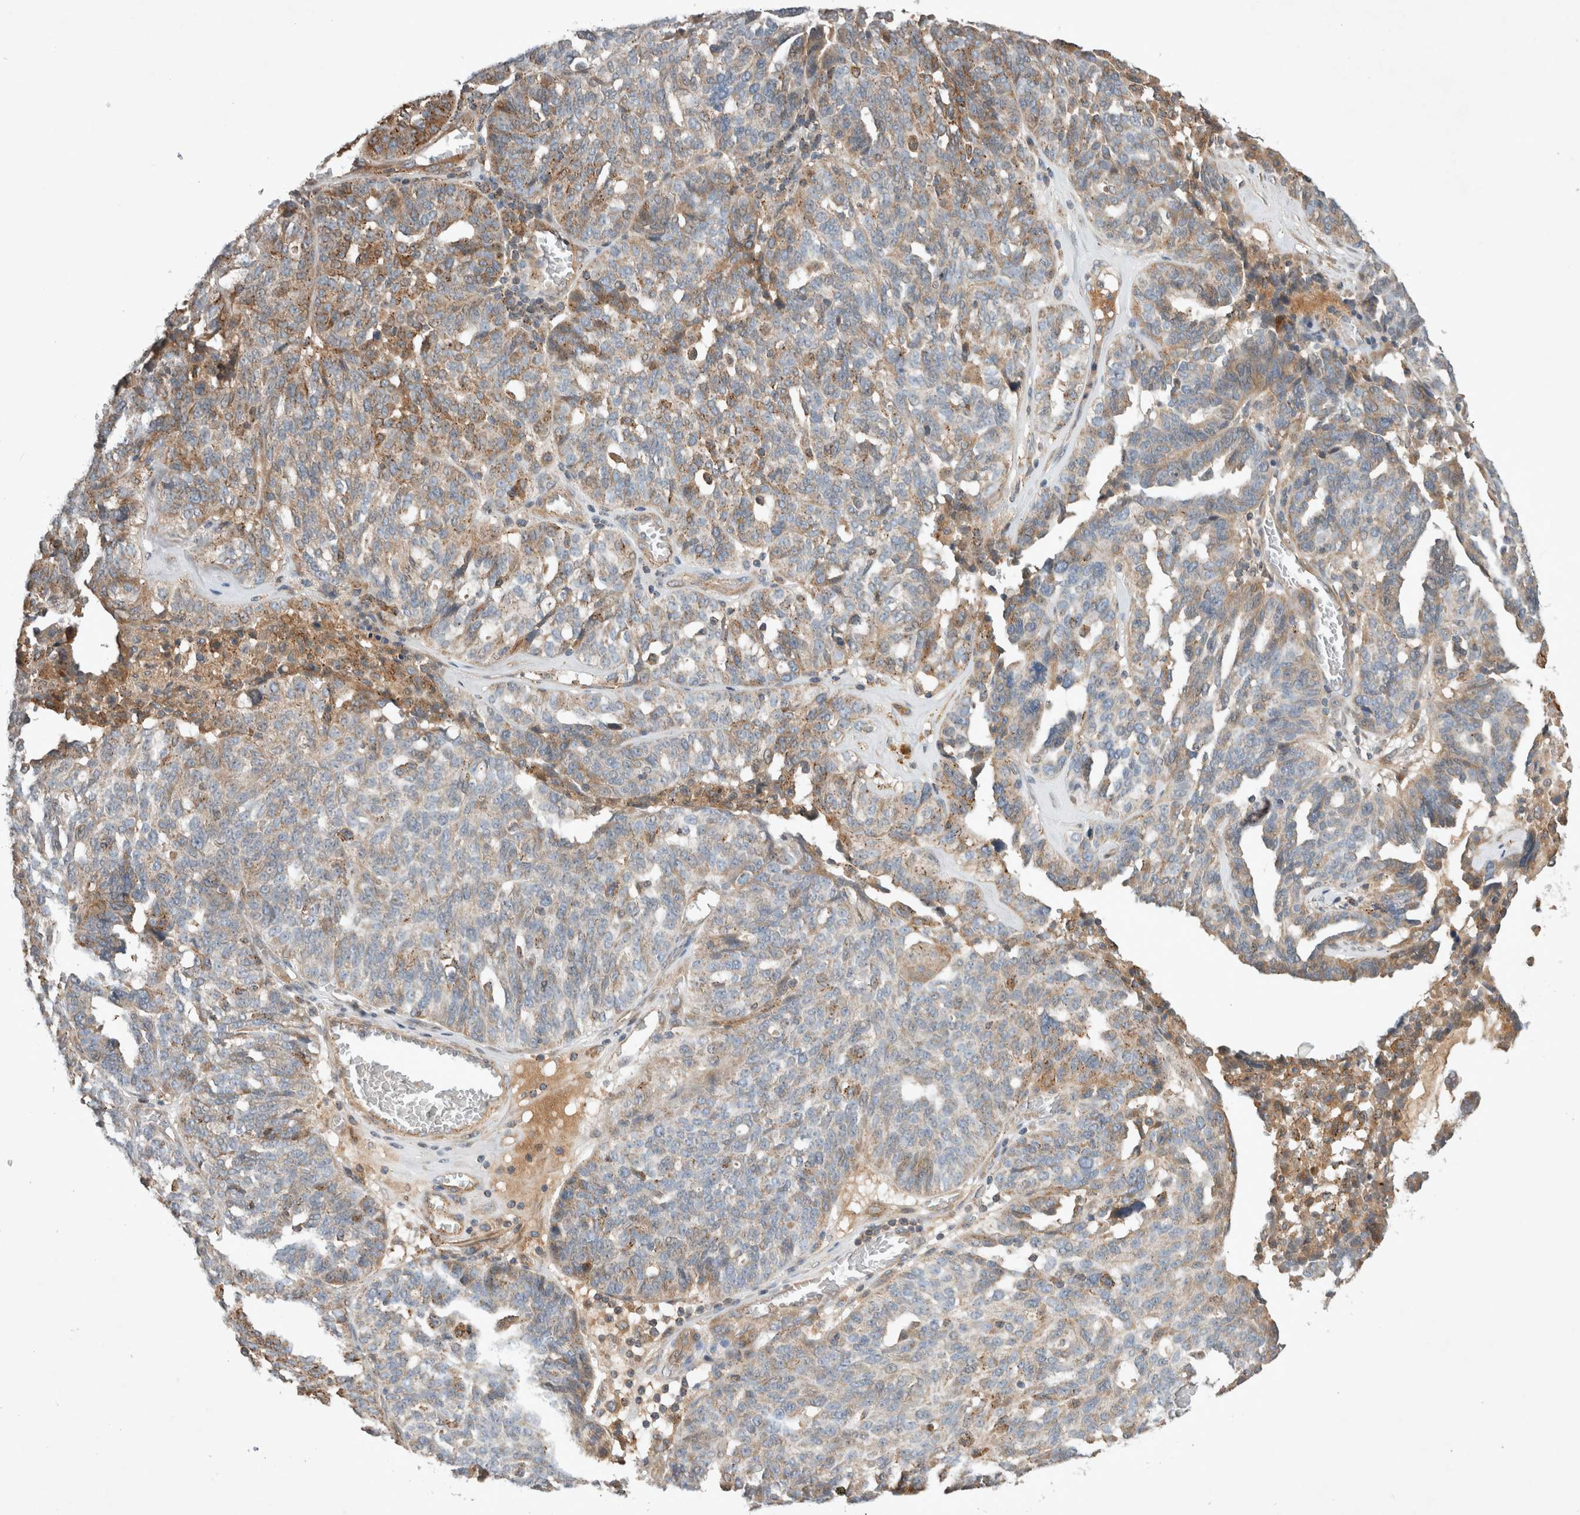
{"staining": {"intensity": "moderate", "quantity": "25%-75%", "location": "cytoplasmic/membranous"}, "tissue": "ovarian cancer", "cell_type": "Tumor cells", "image_type": "cancer", "snomed": [{"axis": "morphology", "description": "Cystadenocarcinoma, serous, NOS"}, {"axis": "topography", "description": "Ovary"}], "caption": "Ovarian cancer (serous cystadenocarcinoma) stained with immunohistochemistry exhibits moderate cytoplasmic/membranous staining in approximately 25%-75% of tumor cells.", "gene": "ARMC9", "patient": {"sex": "female", "age": 59}}